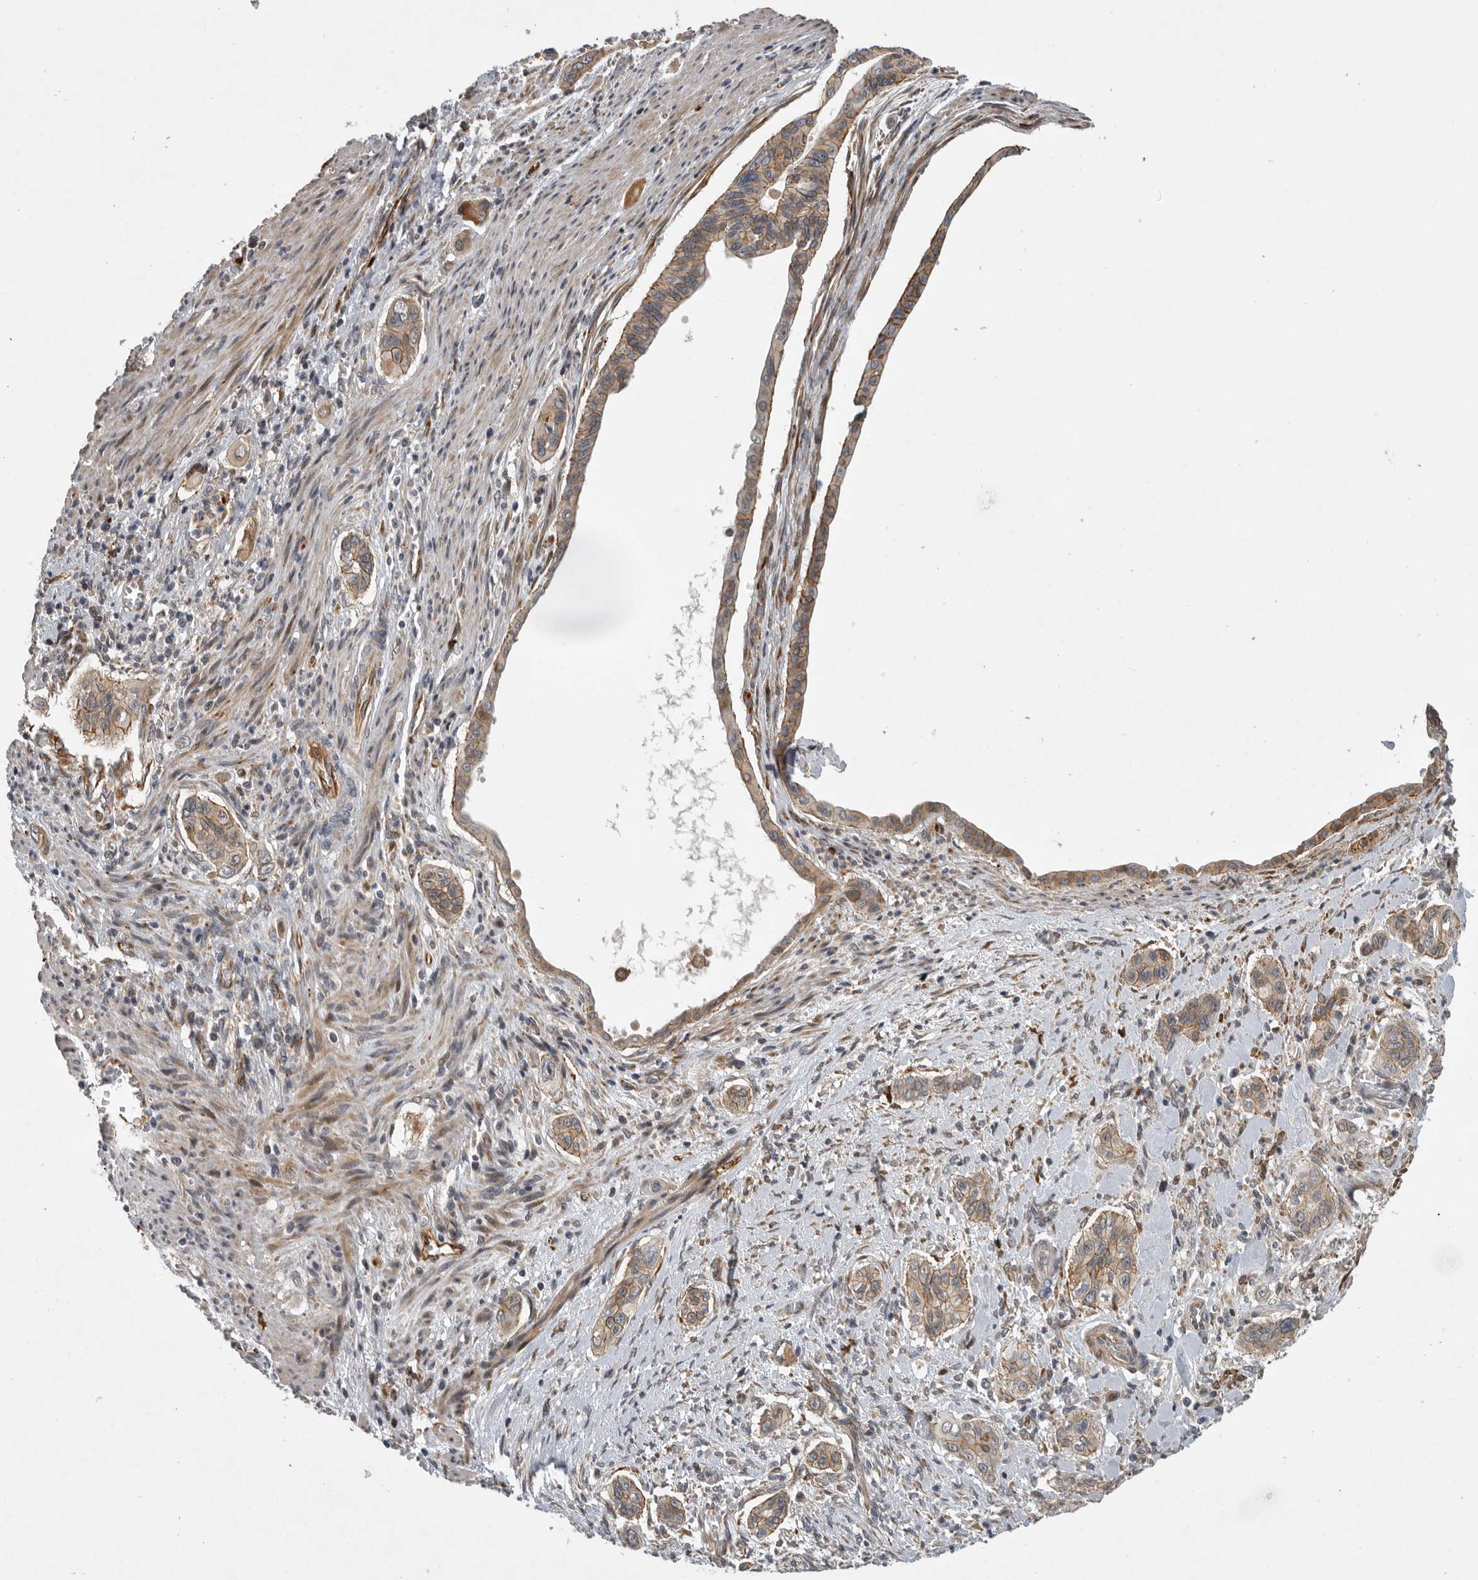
{"staining": {"intensity": "moderate", "quantity": ">75%", "location": "cytoplasmic/membranous"}, "tissue": "pancreatic cancer", "cell_type": "Tumor cells", "image_type": "cancer", "snomed": [{"axis": "morphology", "description": "Adenocarcinoma, NOS"}, {"axis": "topography", "description": "Pancreas"}], "caption": "Pancreatic adenocarcinoma stained with a brown dye demonstrates moderate cytoplasmic/membranous positive staining in about >75% of tumor cells.", "gene": "MPDZ", "patient": {"sex": "male", "age": 77}}